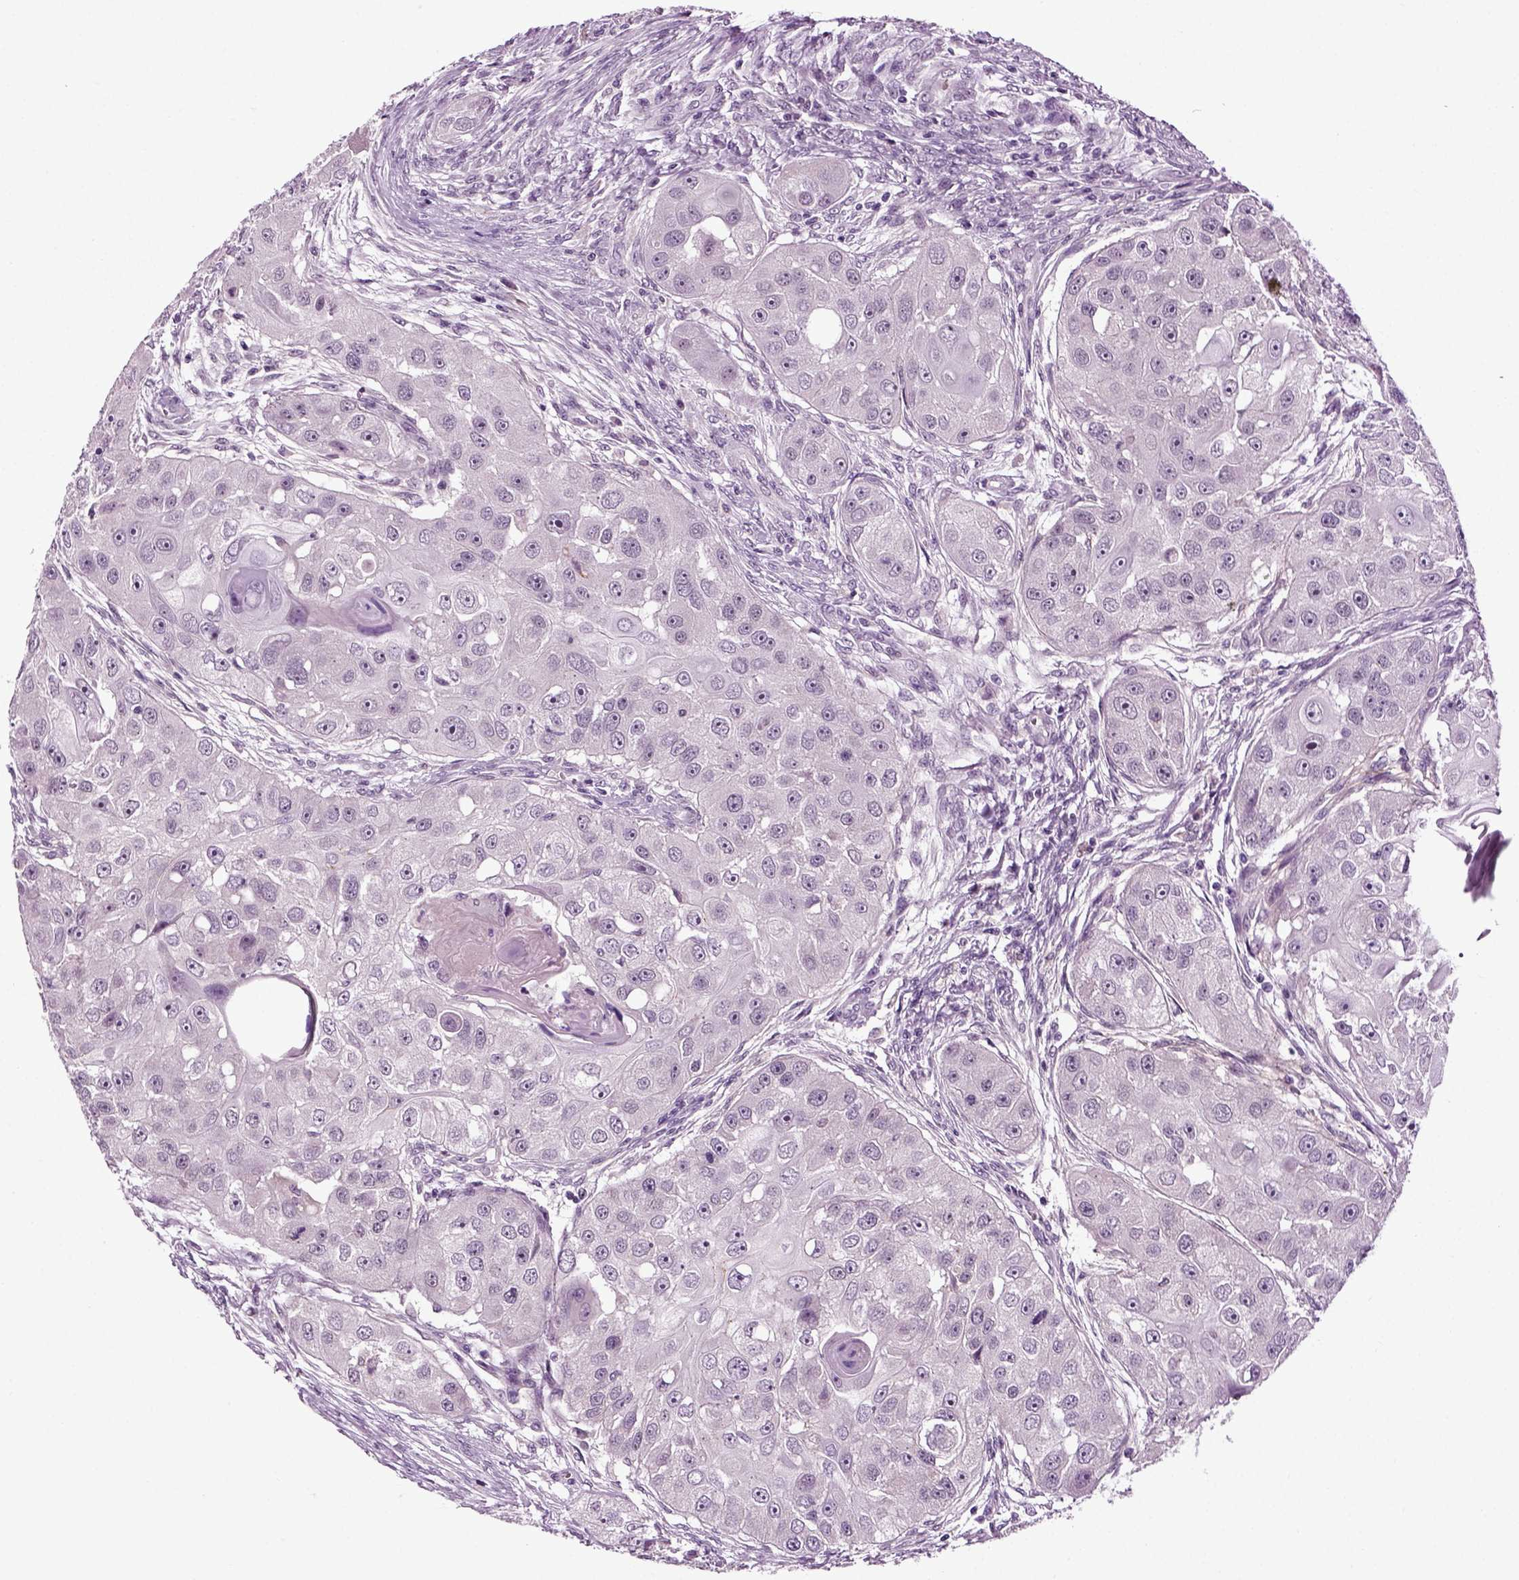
{"staining": {"intensity": "negative", "quantity": "none", "location": "none"}, "tissue": "head and neck cancer", "cell_type": "Tumor cells", "image_type": "cancer", "snomed": [{"axis": "morphology", "description": "Squamous cell carcinoma, NOS"}, {"axis": "topography", "description": "Head-Neck"}], "caption": "Immunohistochemical staining of human head and neck cancer (squamous cell carcinoma) shows no significant staining in tumor cells.", "gene": "SPATA17", "patient": {"sex": "male", "age": 51}}